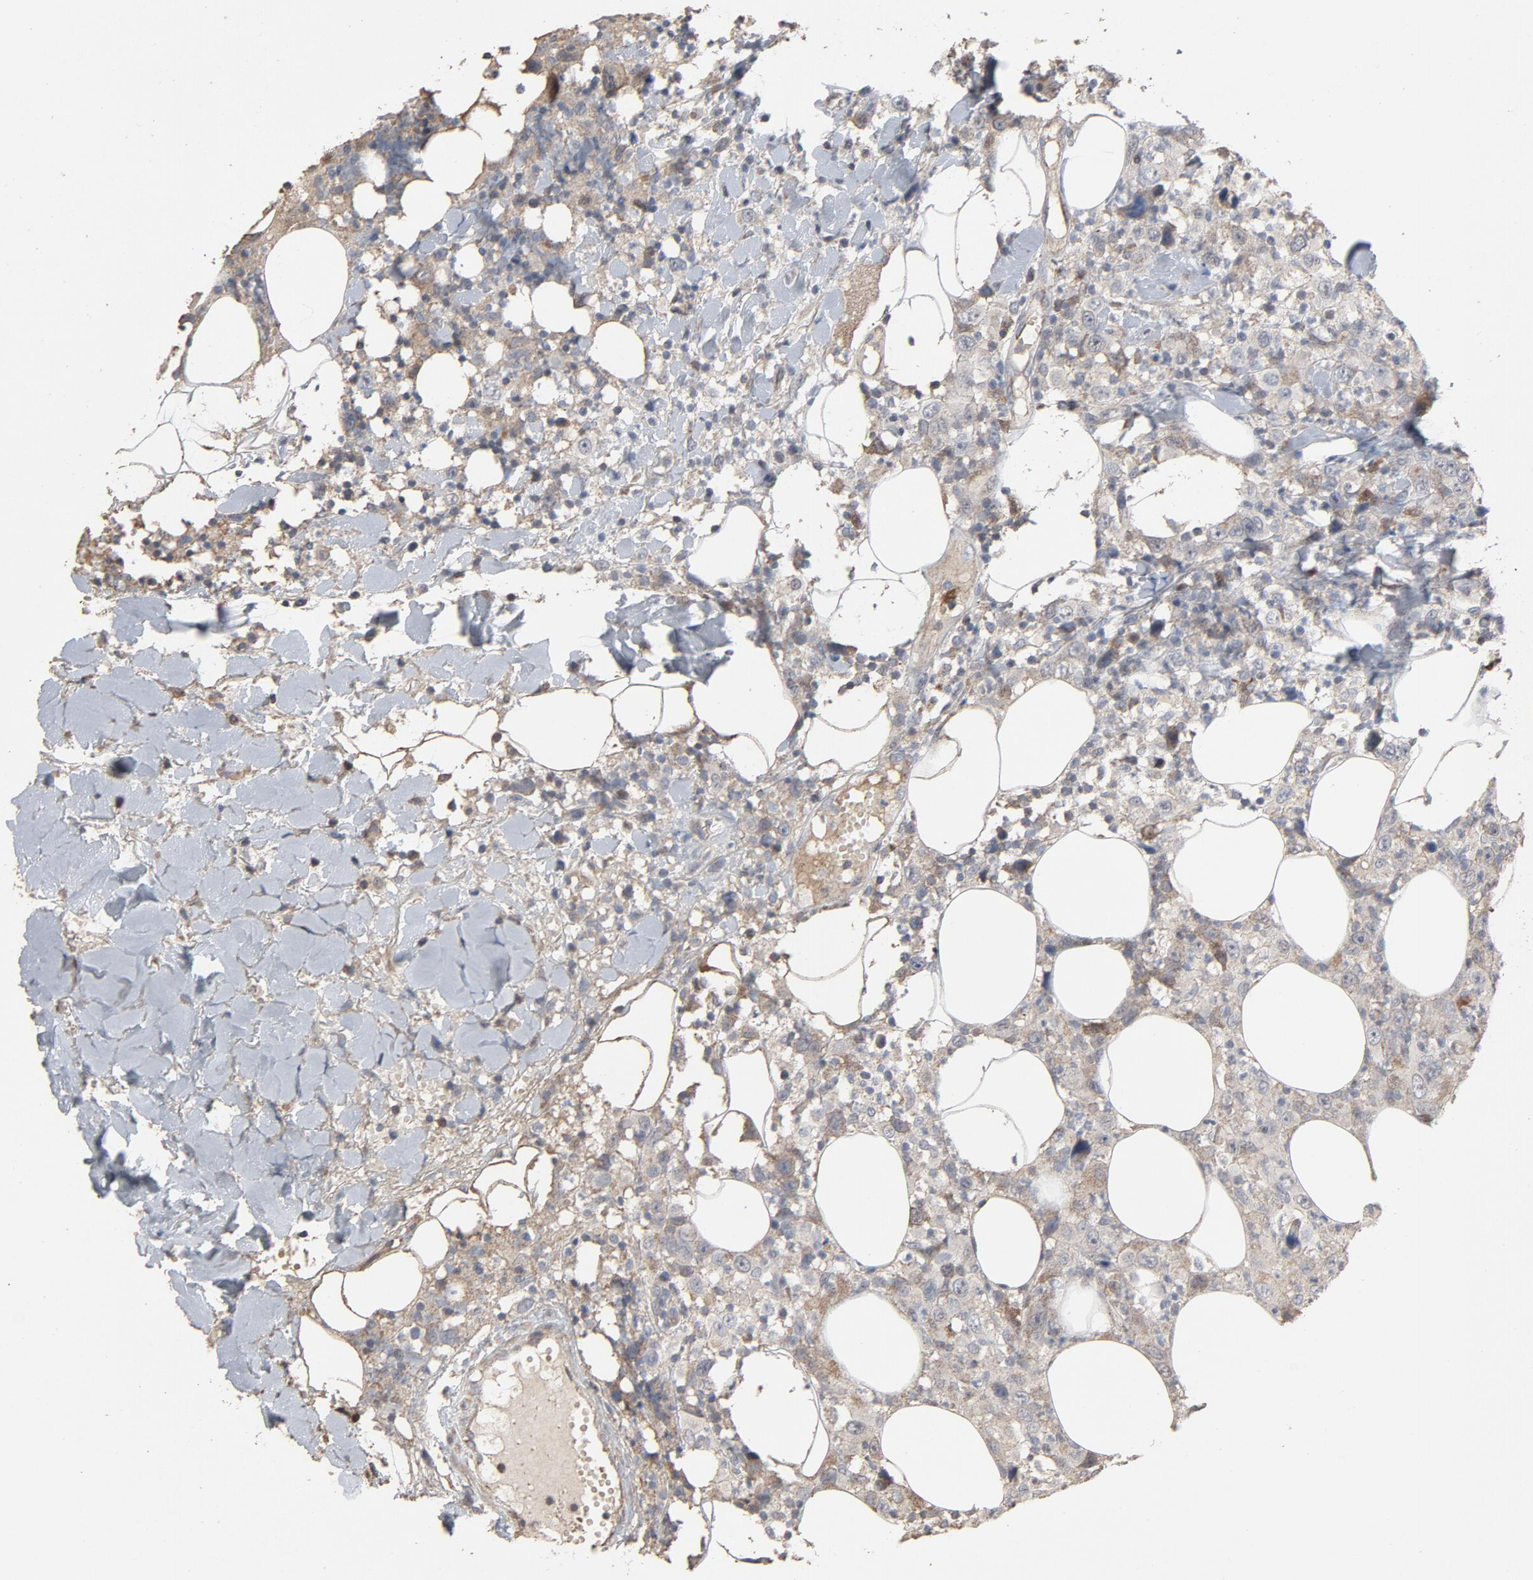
{"staining": {"intensity": "weak", "quantity": ">75%", "location": "cytoplasmic/membranous"}, "tissue": "thyroid cancer", "cell_type": "Tumor cells", "image_type": "cancer", "snomed": [{"axis": "morphology", "description": "Carcinoma, NOS"}, {"axis": "topography", "description": "Thyroid gland"}], "caption": "Weak cytoplasmic/membranous positivity for a protein is seen in approximately >75% of tumor cells of thyroid cancer using immunohistochemistry (IHC).", "gene": "CDK6", "patient": {"sex": "female", "age": 77}}